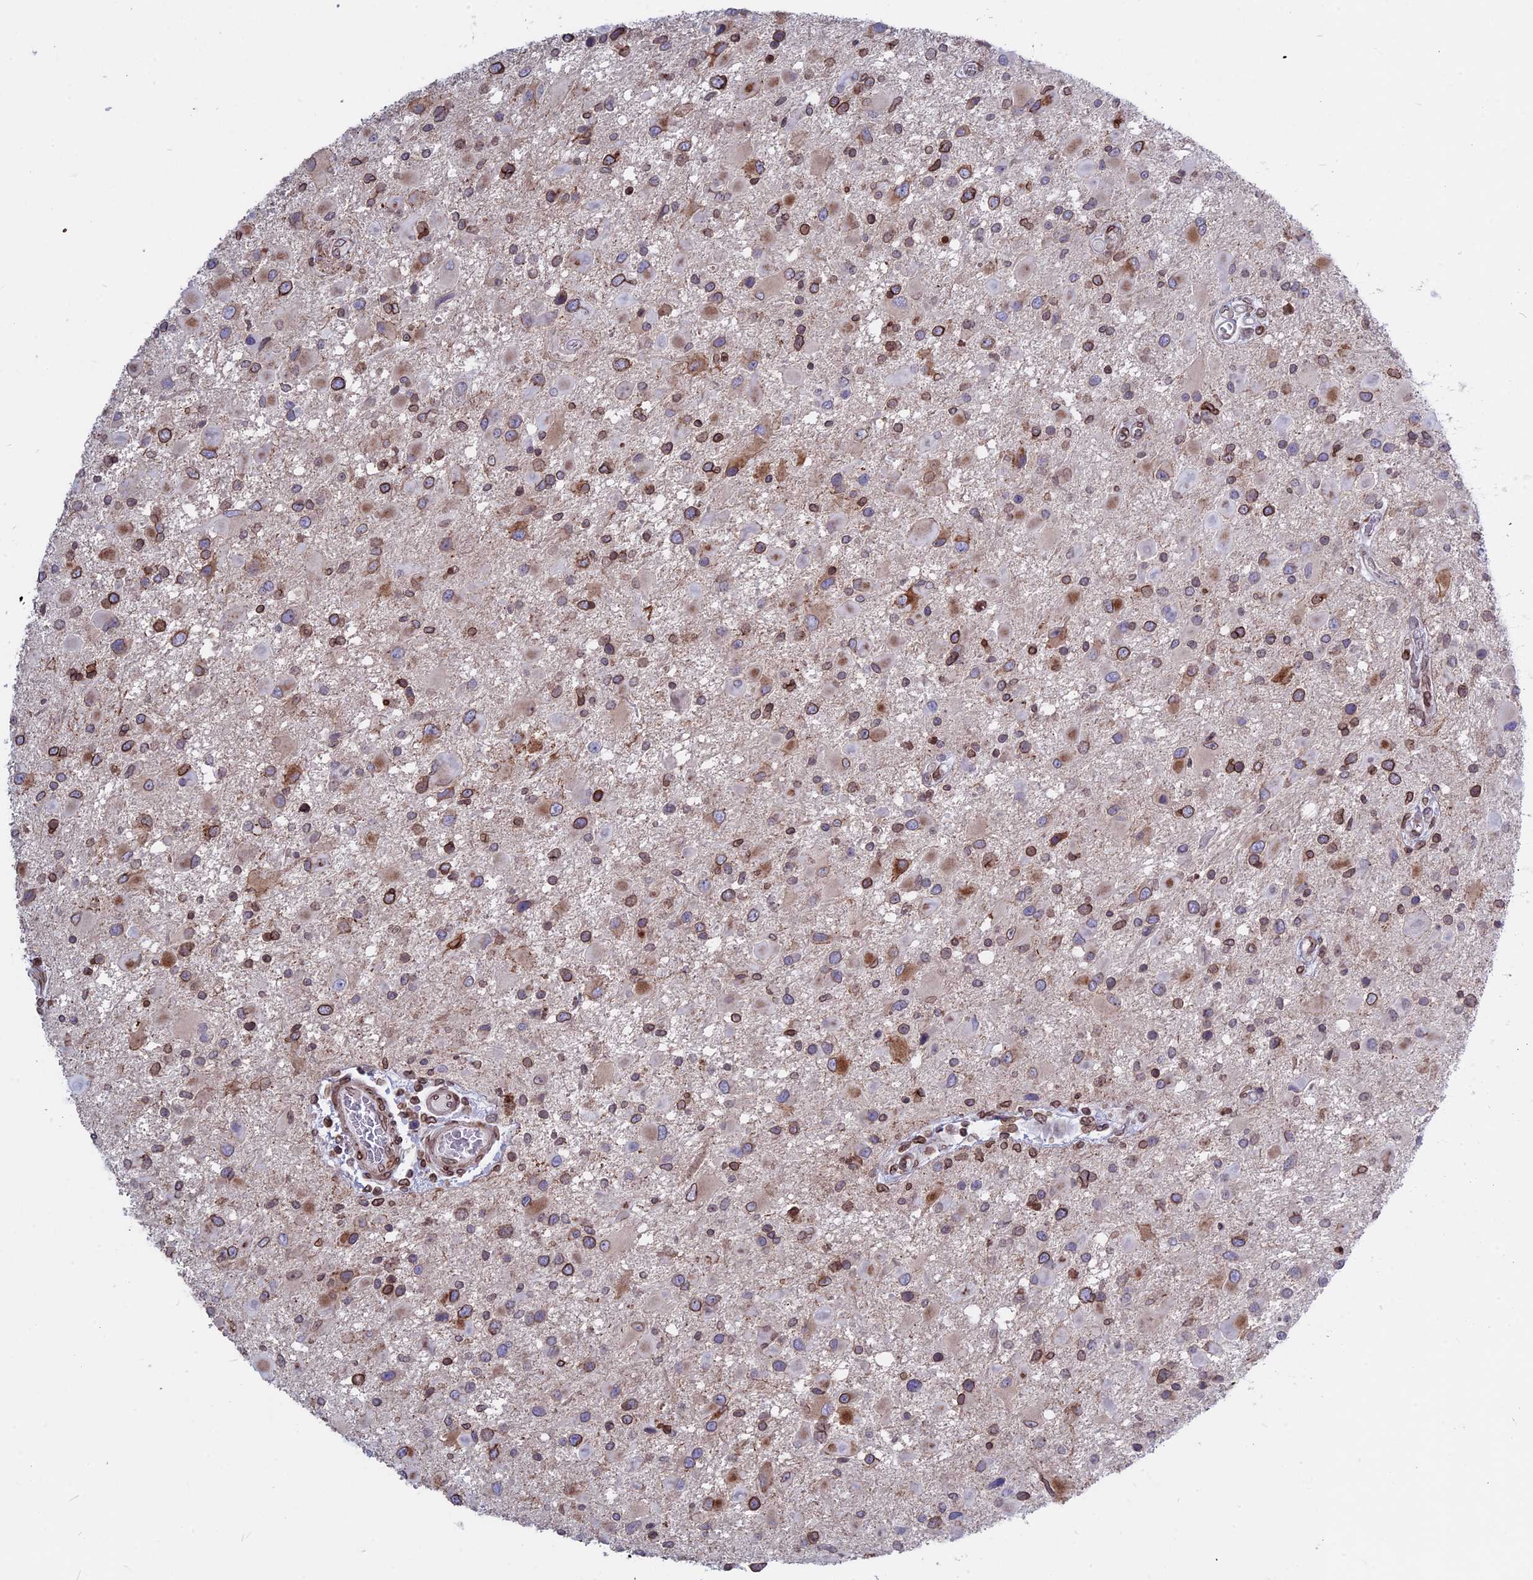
{"staining": {"intensity": "moderate", "quantity": ">75%", "location": "cytoplasmic/membranous,nuclear"}, "tissue": "glioma", "cell_type": "Tumor cells", "image_type": "cancer", "snomed": [{"axis": "morphology", "description": "Glioma, malignant, High grade"}, {"axis": "topography", "description": "Brain"}], "caption": "High-grade glioma (malignant) stained for a protein (brown) reveals moderate cytoplasmic/membranous and nuclear positive expression in approximately >75% of tumor cells.", "gene": "PTCHD4", "patient": {"sex": "male", "age": 53}}